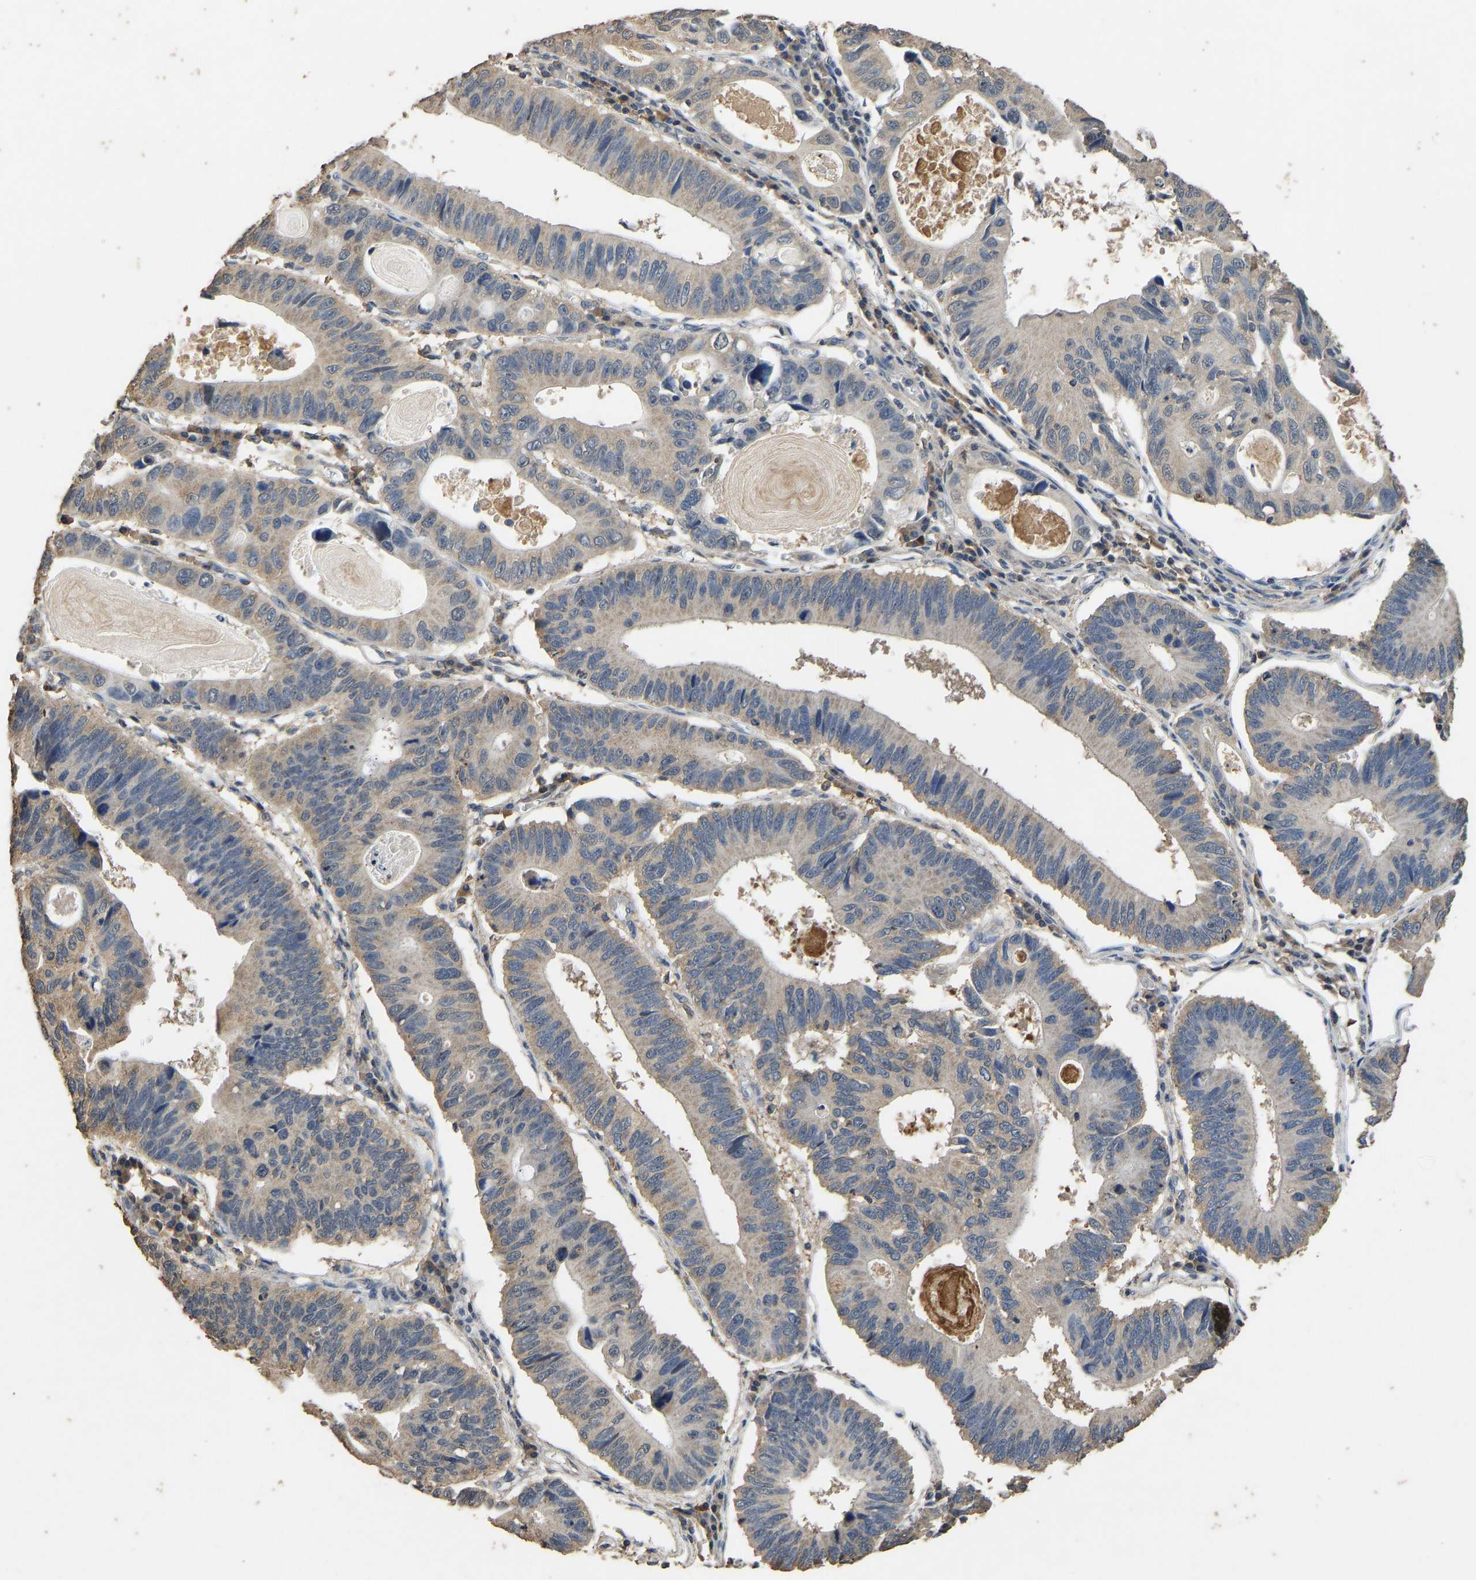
{"staining": {"intensity": "moderate", "quantity": "<25%", "location": "cytoplasmic/membranous"}, "tissue": "stomach cancer", "cell_type": "Tumor cells", "image_type": "cancer", "snomed": [{"axis": "morphology", "description": "Adenocarcinoma, NOS"}, {"axis": "topography", "description": "Stomach"}], "caption": "Protein analysis of stomach adenocarcinoma tissue shows moderate cytoplasmic/membranous staining in approximately <25% of tumor cells.", "gene": "CIDEC", "patient": {"sex": "male", "age": 59}}